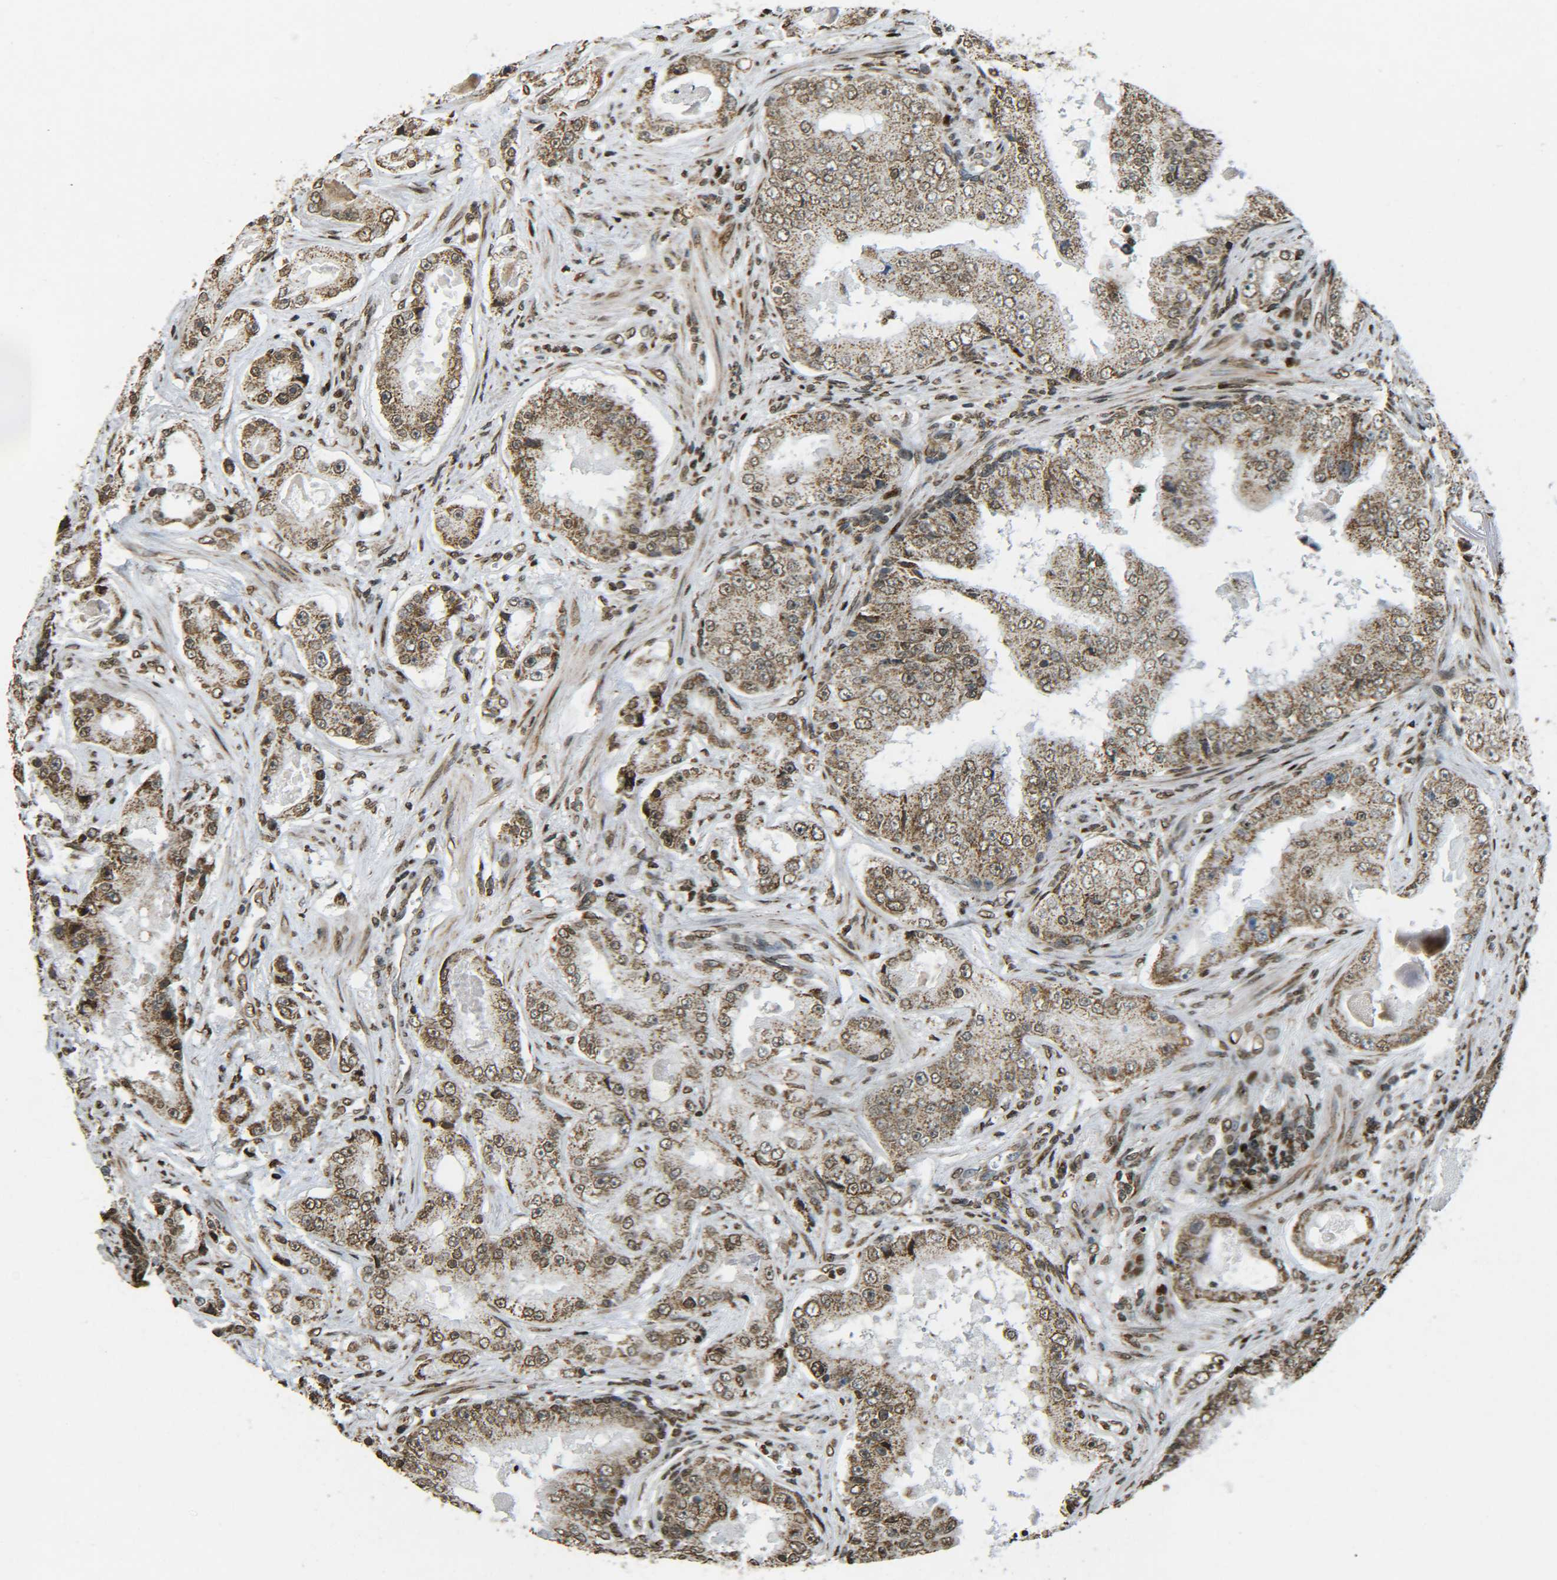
{"staining": {"intensity": "moderate", "quantity": ">75%", "location": "cytoplasmic/membranous,nuclear"}, "tissue": "prostate cancer", "cell_type": "Tumor cells", "image_type": "cancer", "snomed": [{"axis": "morphology", "description": "Adenocarcinoma, High grade"}, {"axis": "topography", "description": "Prostate"}], "caption": "A brown stain highlights moderate cytoplasmic/membranous and nuclear expression of a protein in prostate adenocarcinoma (high-grade) tumor cells. The protein is shown in brown color, while the nuclei are stained blue.", "gene": "NEUROG2", "patient": {"sex": "male", "age": 73}}